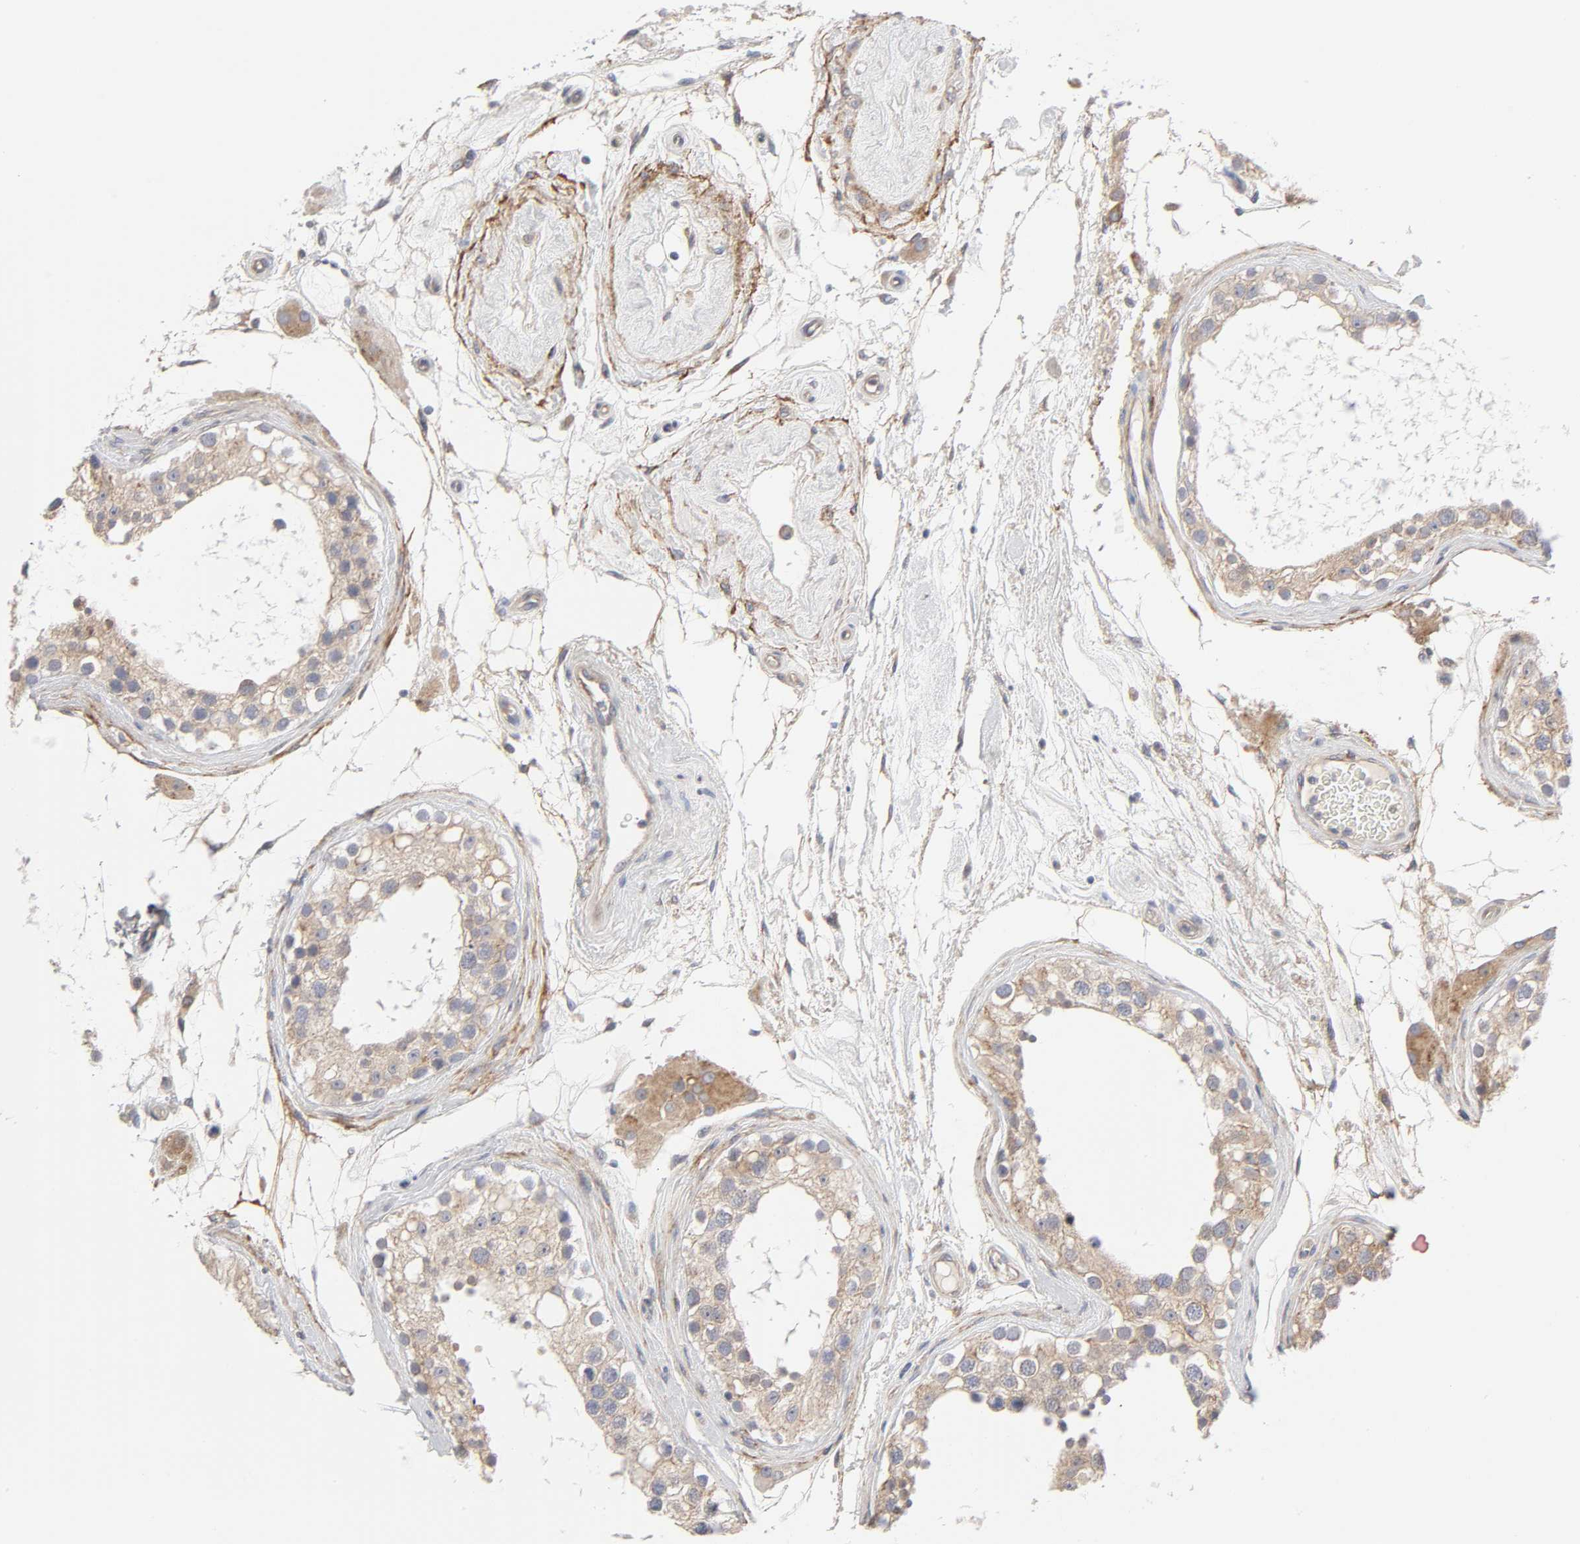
{"staining": {"intensity": "weak", "quantity": ">75%", "location": "cytoplasmic/membranous"}, "tissue": "testis", "cell_type": "Cells in seminiferous ducts", "image_type": "normal", "snomed": [{"axis": "morphology", "description": "Normal tissue, NOS"}, {"axis": "topography", "description": "Testis"}], "caption": "Cells in seminiferous ducts display low levels of weak cytoplasmic/membranous expression in approximately >75% of cells in unremarkable testis.", "gene": "IL4R", "patient": {"sex": "male", "age": 68}}